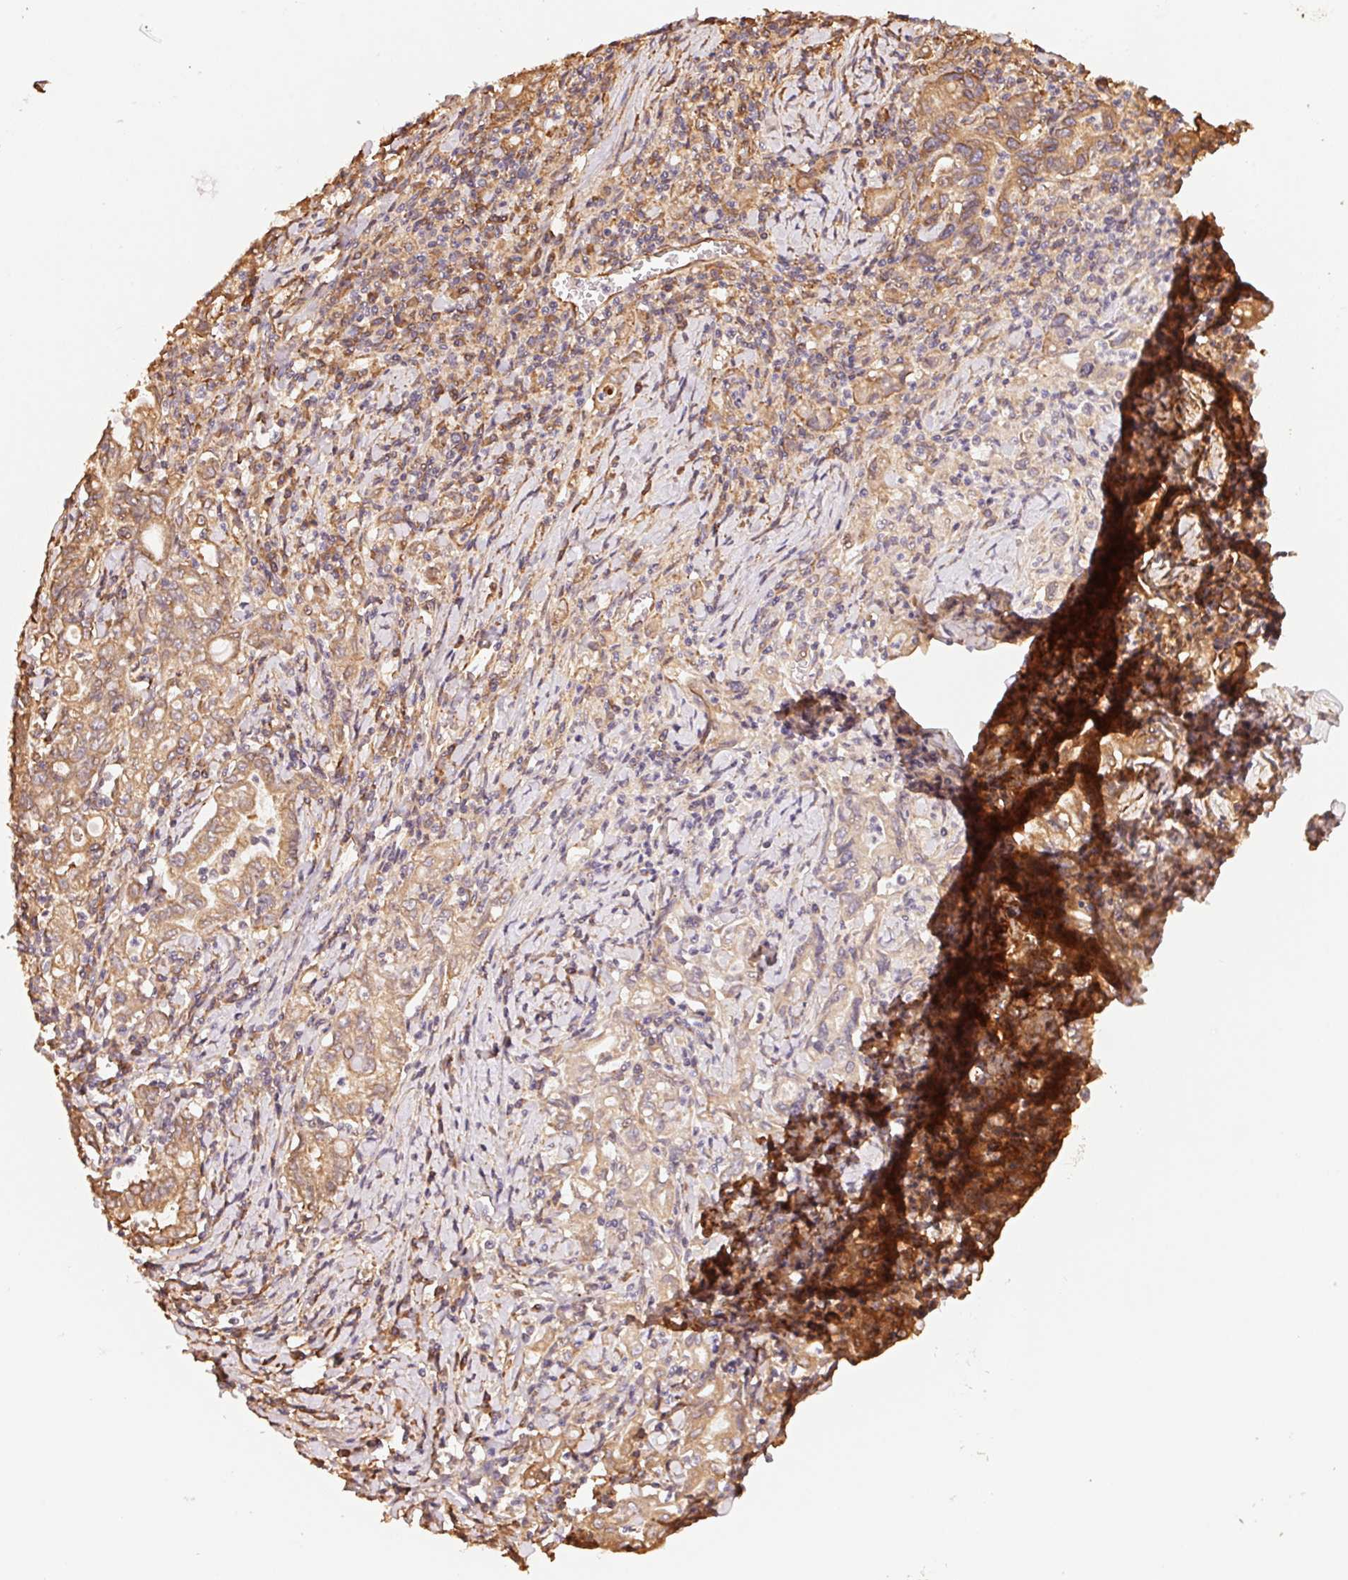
{"staining": {"intensity": "moderate", "quantity": ">75%", "location": "cytoplasmic/membranous"}, "tissue": "stomach cancer", "cell_type": "Tumor cells", "image_type": "cancer", "snomed": [{"axis": "morphology", "description": "Adenocarcinoma, NOS"}, {"axis": "topography", "description": "Stomach, upper"}], "caption": "About >75% of tumor cells in human stomach adenocarcinoma display moderate cytoplasmic/membranous protein expression as visualized by brown immunohistochemical staining.", "gene": "C6orf163", "patient": {"sex": "female", "age": 79}}